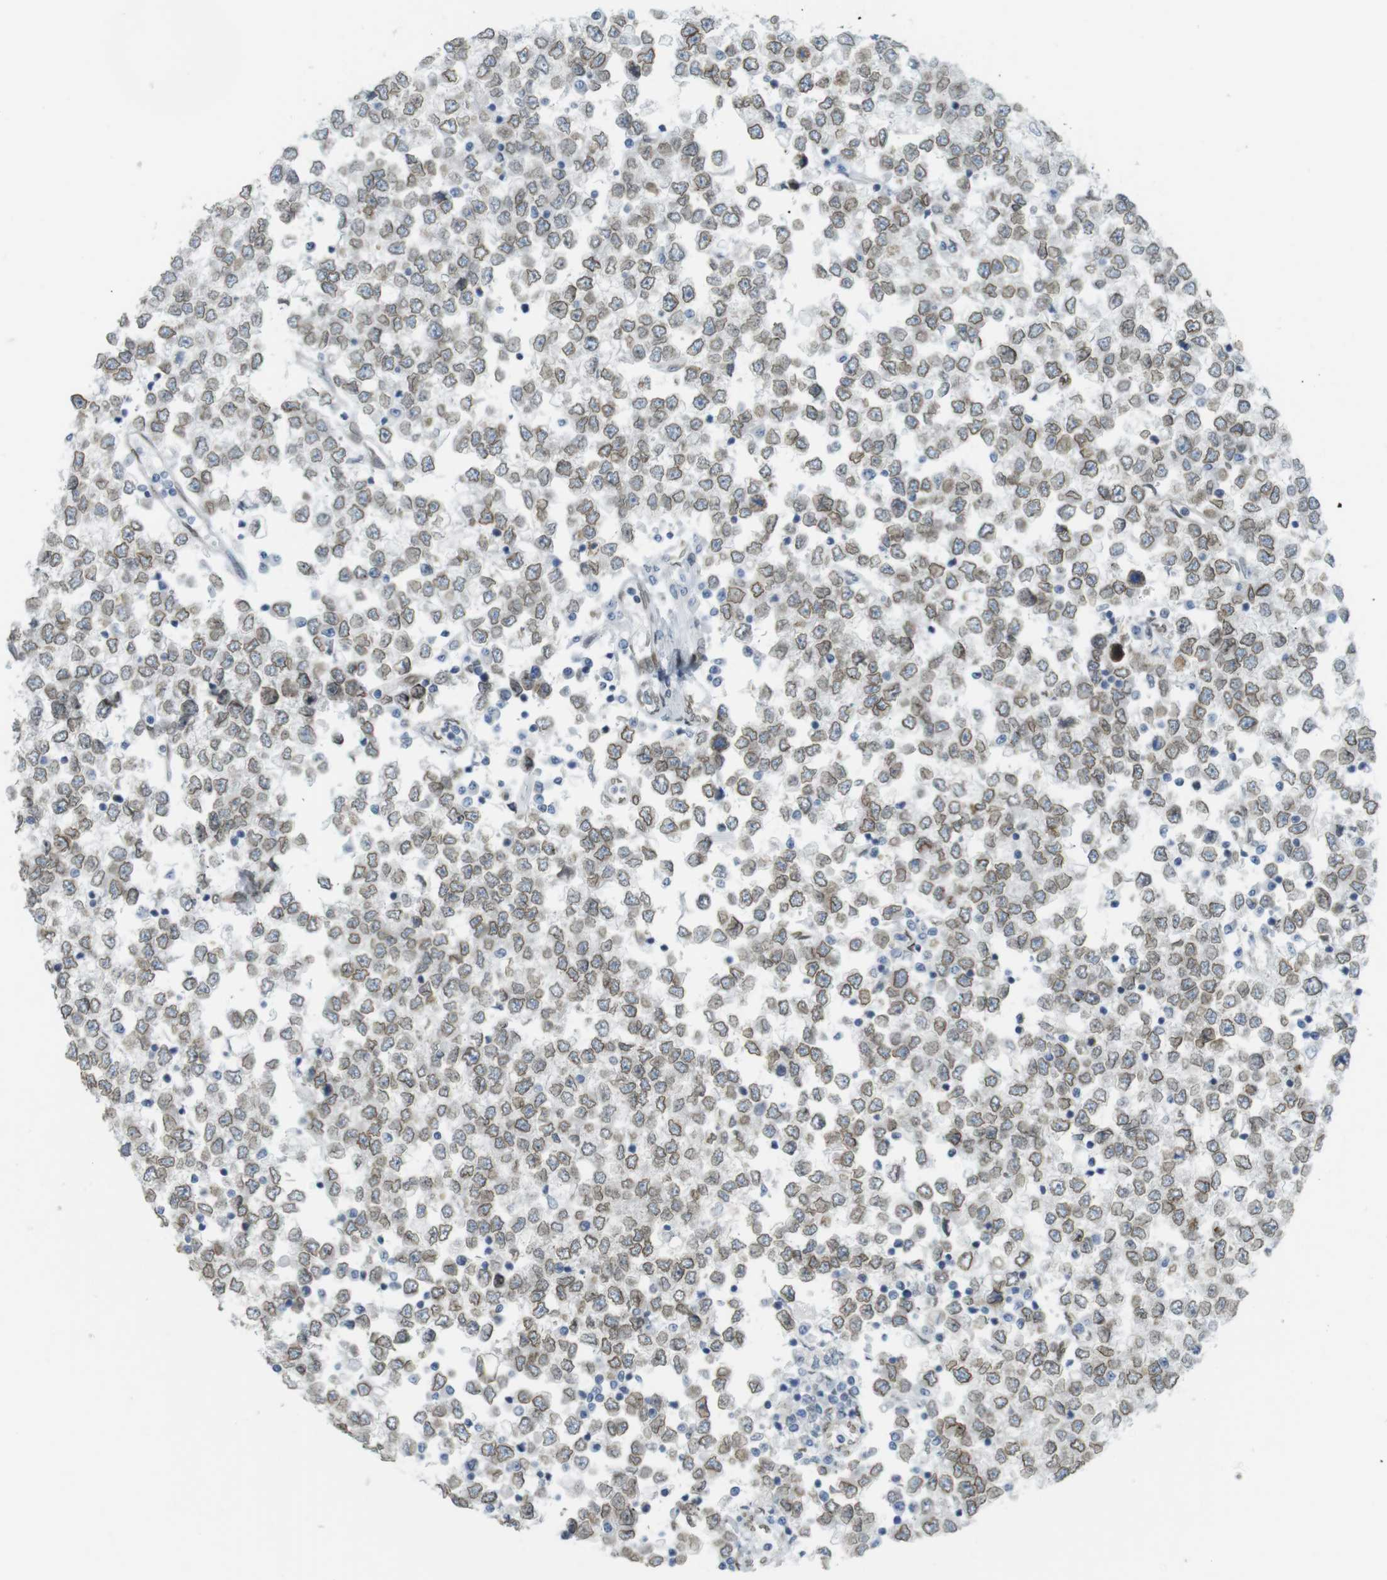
{"staining": {"intensity": "moderate", "quantity": ">75%", "location": "cytoplasmic/membranous,nuclear"}, "tissue": "testis cancer", "cell_type": "Tumor cells", "image_type": "cancer", "snomed": [{"axis": "morphology", "description": "Seminoma, NOS"}, {"axis": "topography", "description": "Testis"}], "caption": "Moderate cytoplasmic/membranous and nuclear positivity is seen in approximately >75% of tumor cells in testis seminoma.", "gene": "ARL6IP6", "patient": {"sex": "male", "age": 65}}